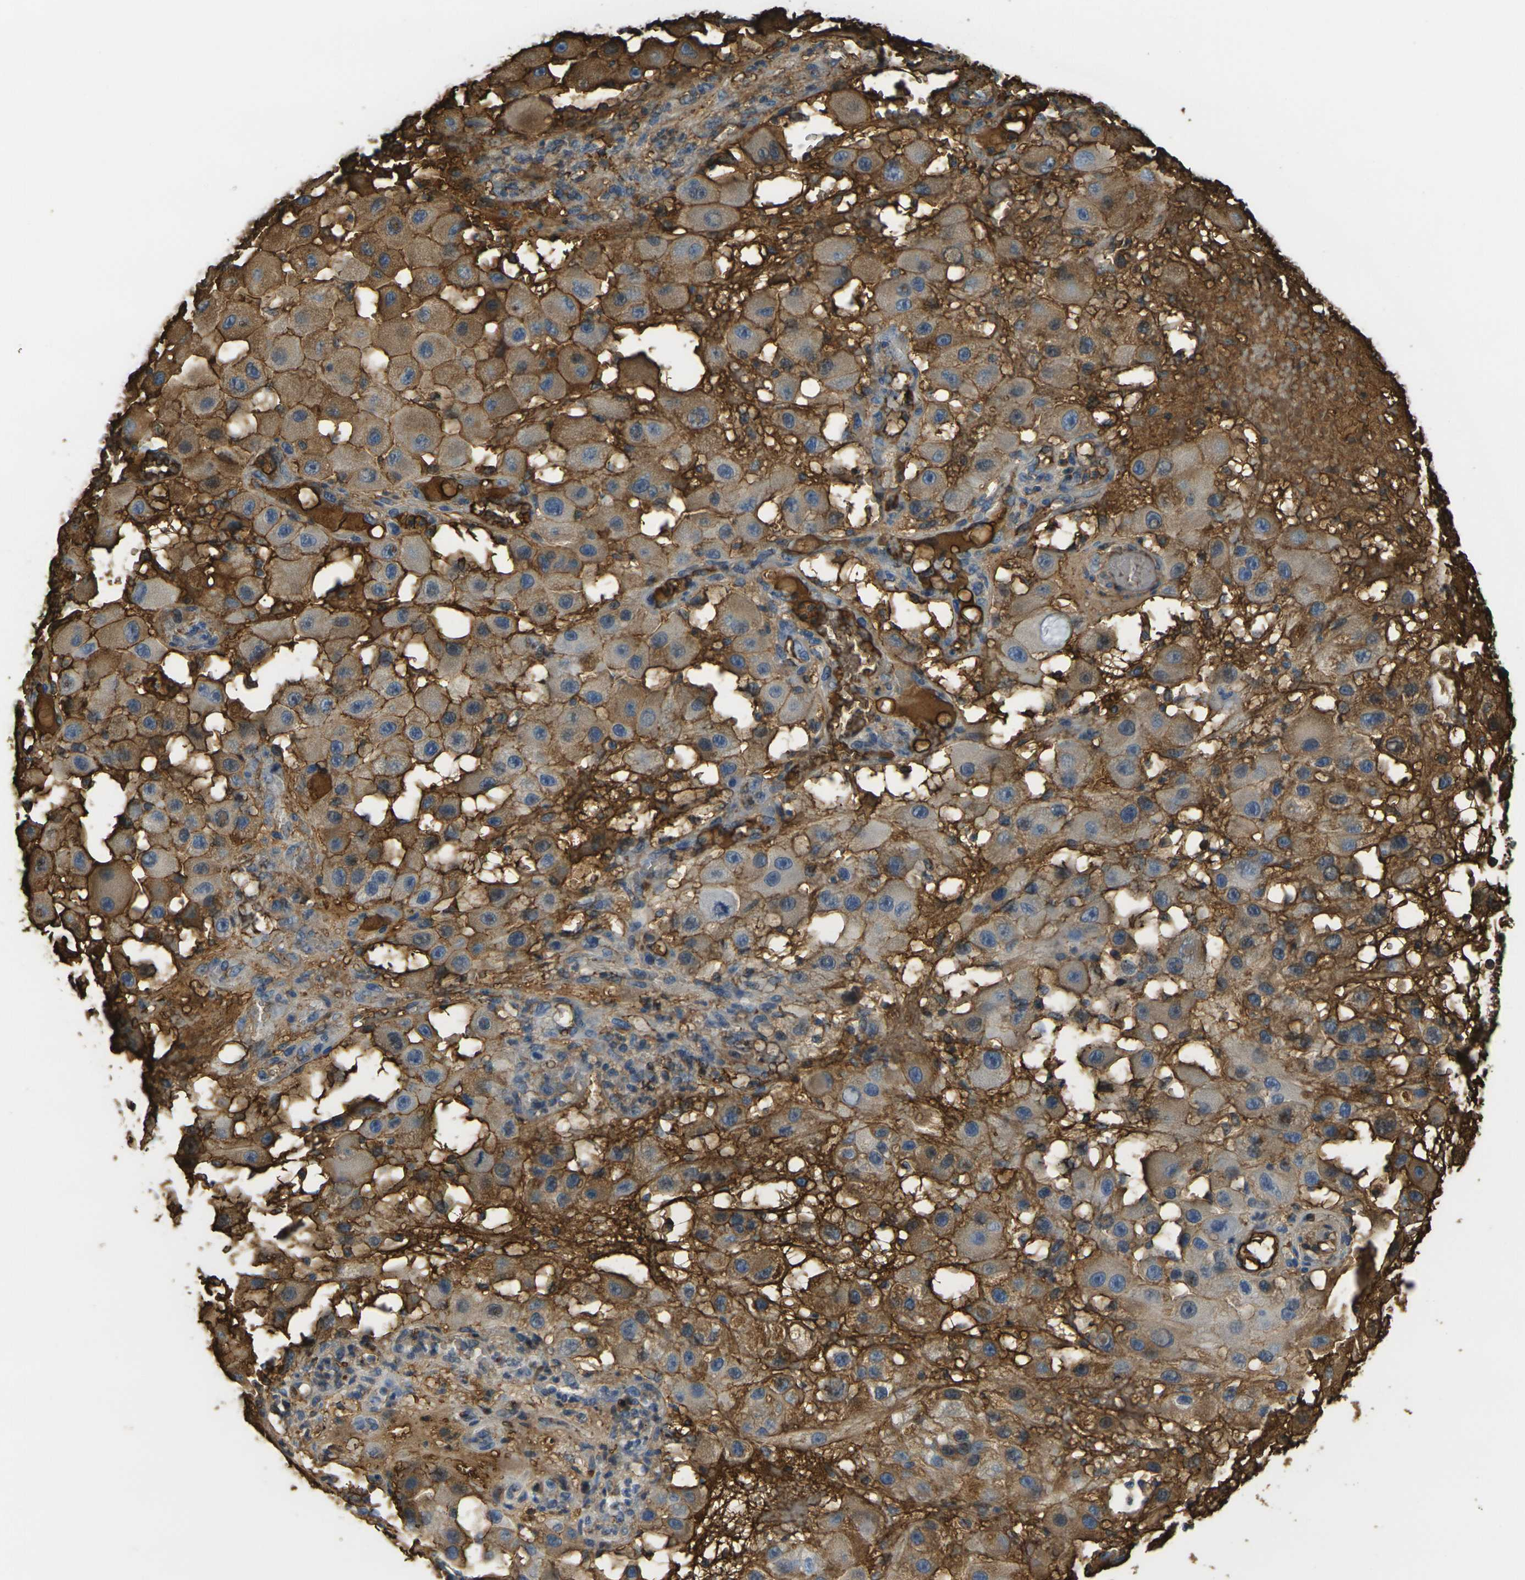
{"staining": {"intensity": "moderate", "quantity": ">75%", "location": "cytoplasmic/membranous"}, "tissue": "melanoma", "cell_type": "Tumor cells", "image_type": "cancer", "snomed": [{"axis": "morphology", "description": "Malignant melanoma, NOS"}, {"axis": "topography", "description": "Skin"}], "caption": "Protein expression analysis of malignant melanoma demonstrates moderate cytoplasmic/membranous positivity in approximately >75% of tumor cells.", "gene": "PLCD1", "patient": {"sex": "female", "age": 81}}